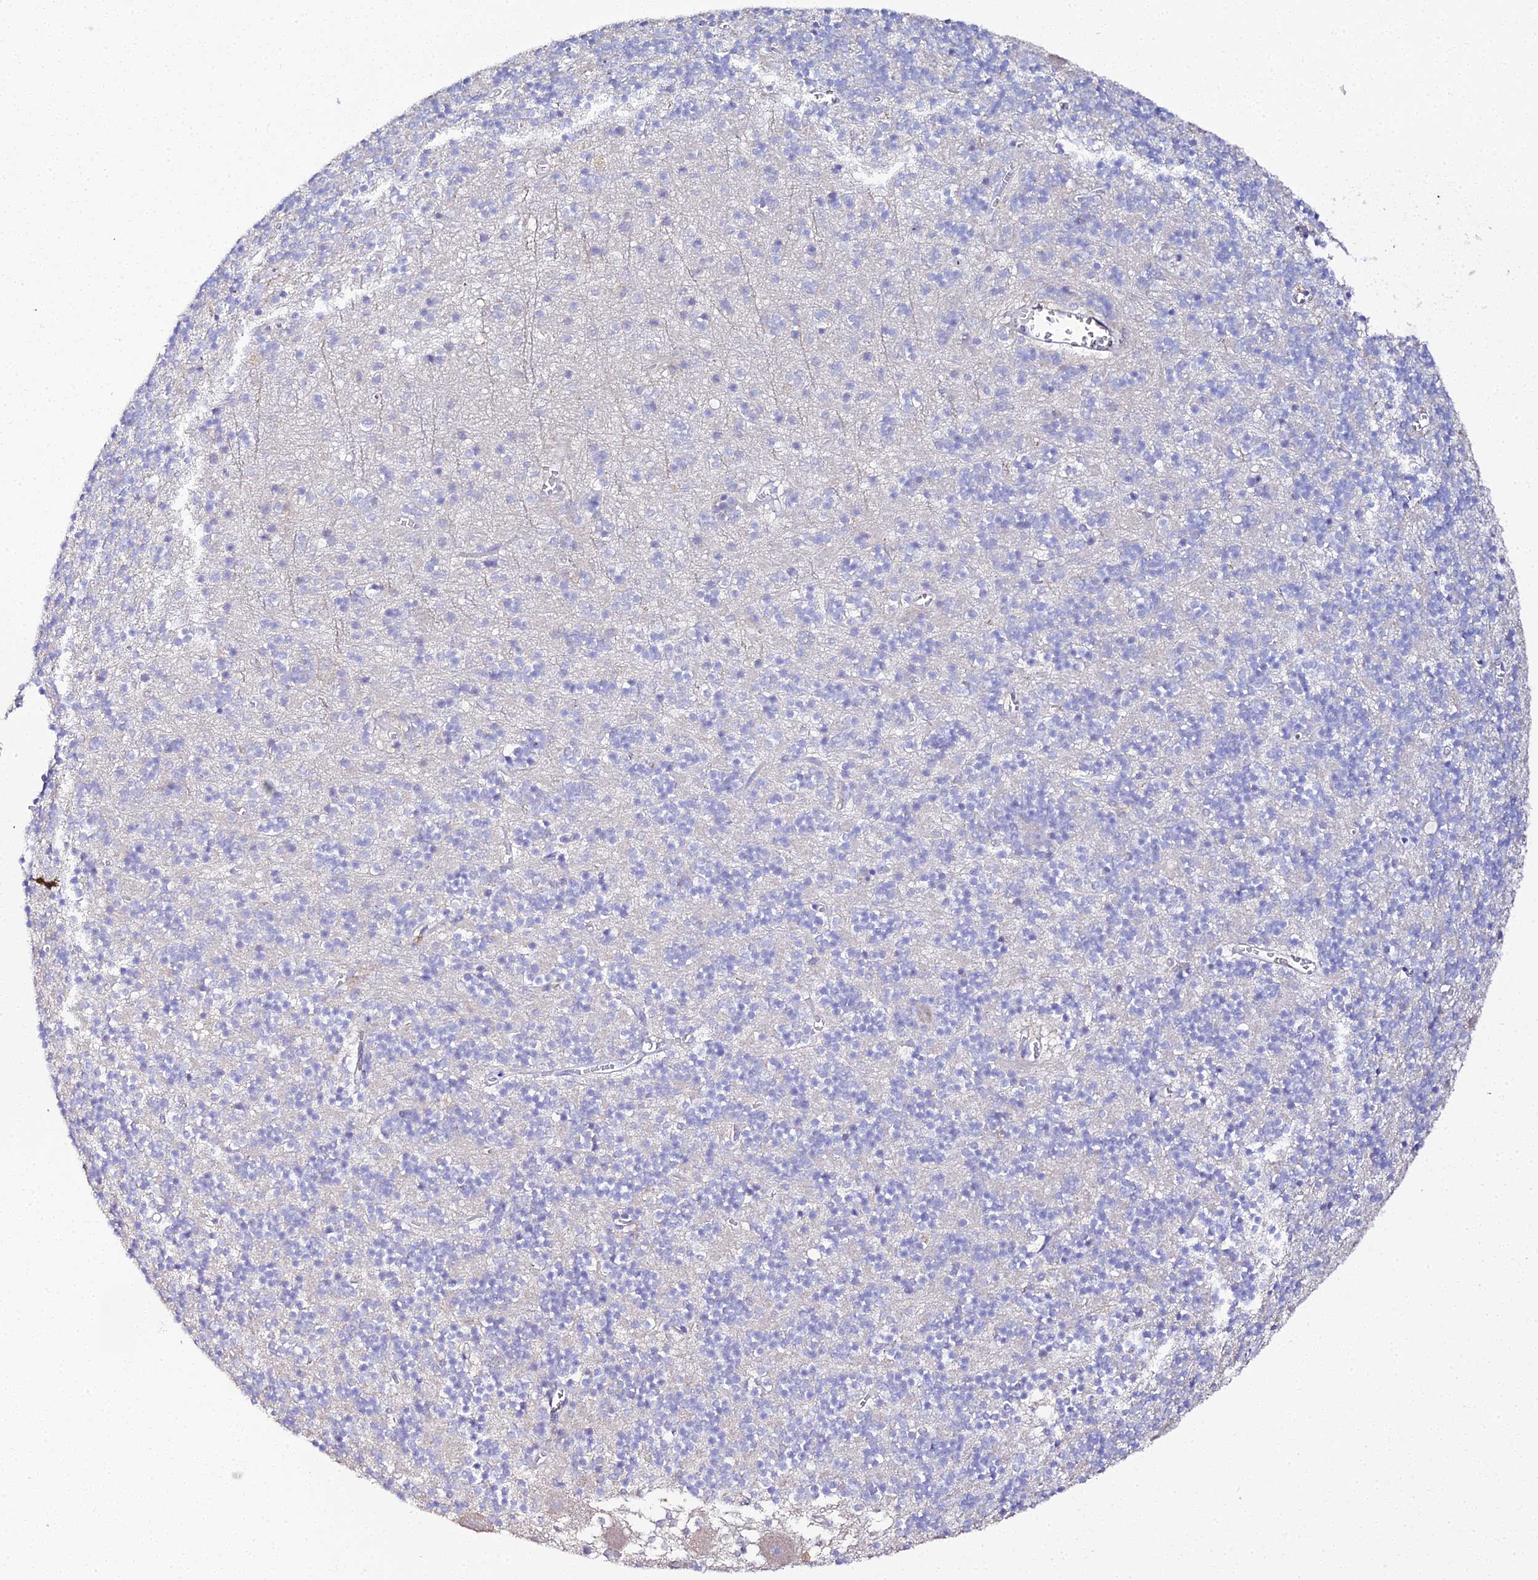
{"staining": {"intensity": "negative", "quantity": "none", "location": "none"}, "tissue": "cerebellum", "cell_type": "Cells in granular layer", "image_type": "normal", "snomed": [{"axis": "morphology", "description": "Normal tissue, NOS"}, {"axis": "topography", "description": "Cerebellum"}], "caption": "Immunohistochemical staining of benign cerebellum reveals no significant staining in cells in granular layer. (Stains: DAB immunohistochemistry (IHC) with hematoxylin counter stain, Microscopy: brightfield microscopy at high magnification).", "gene": "SCX", "patient": {"sex": "male", "age": 54}}